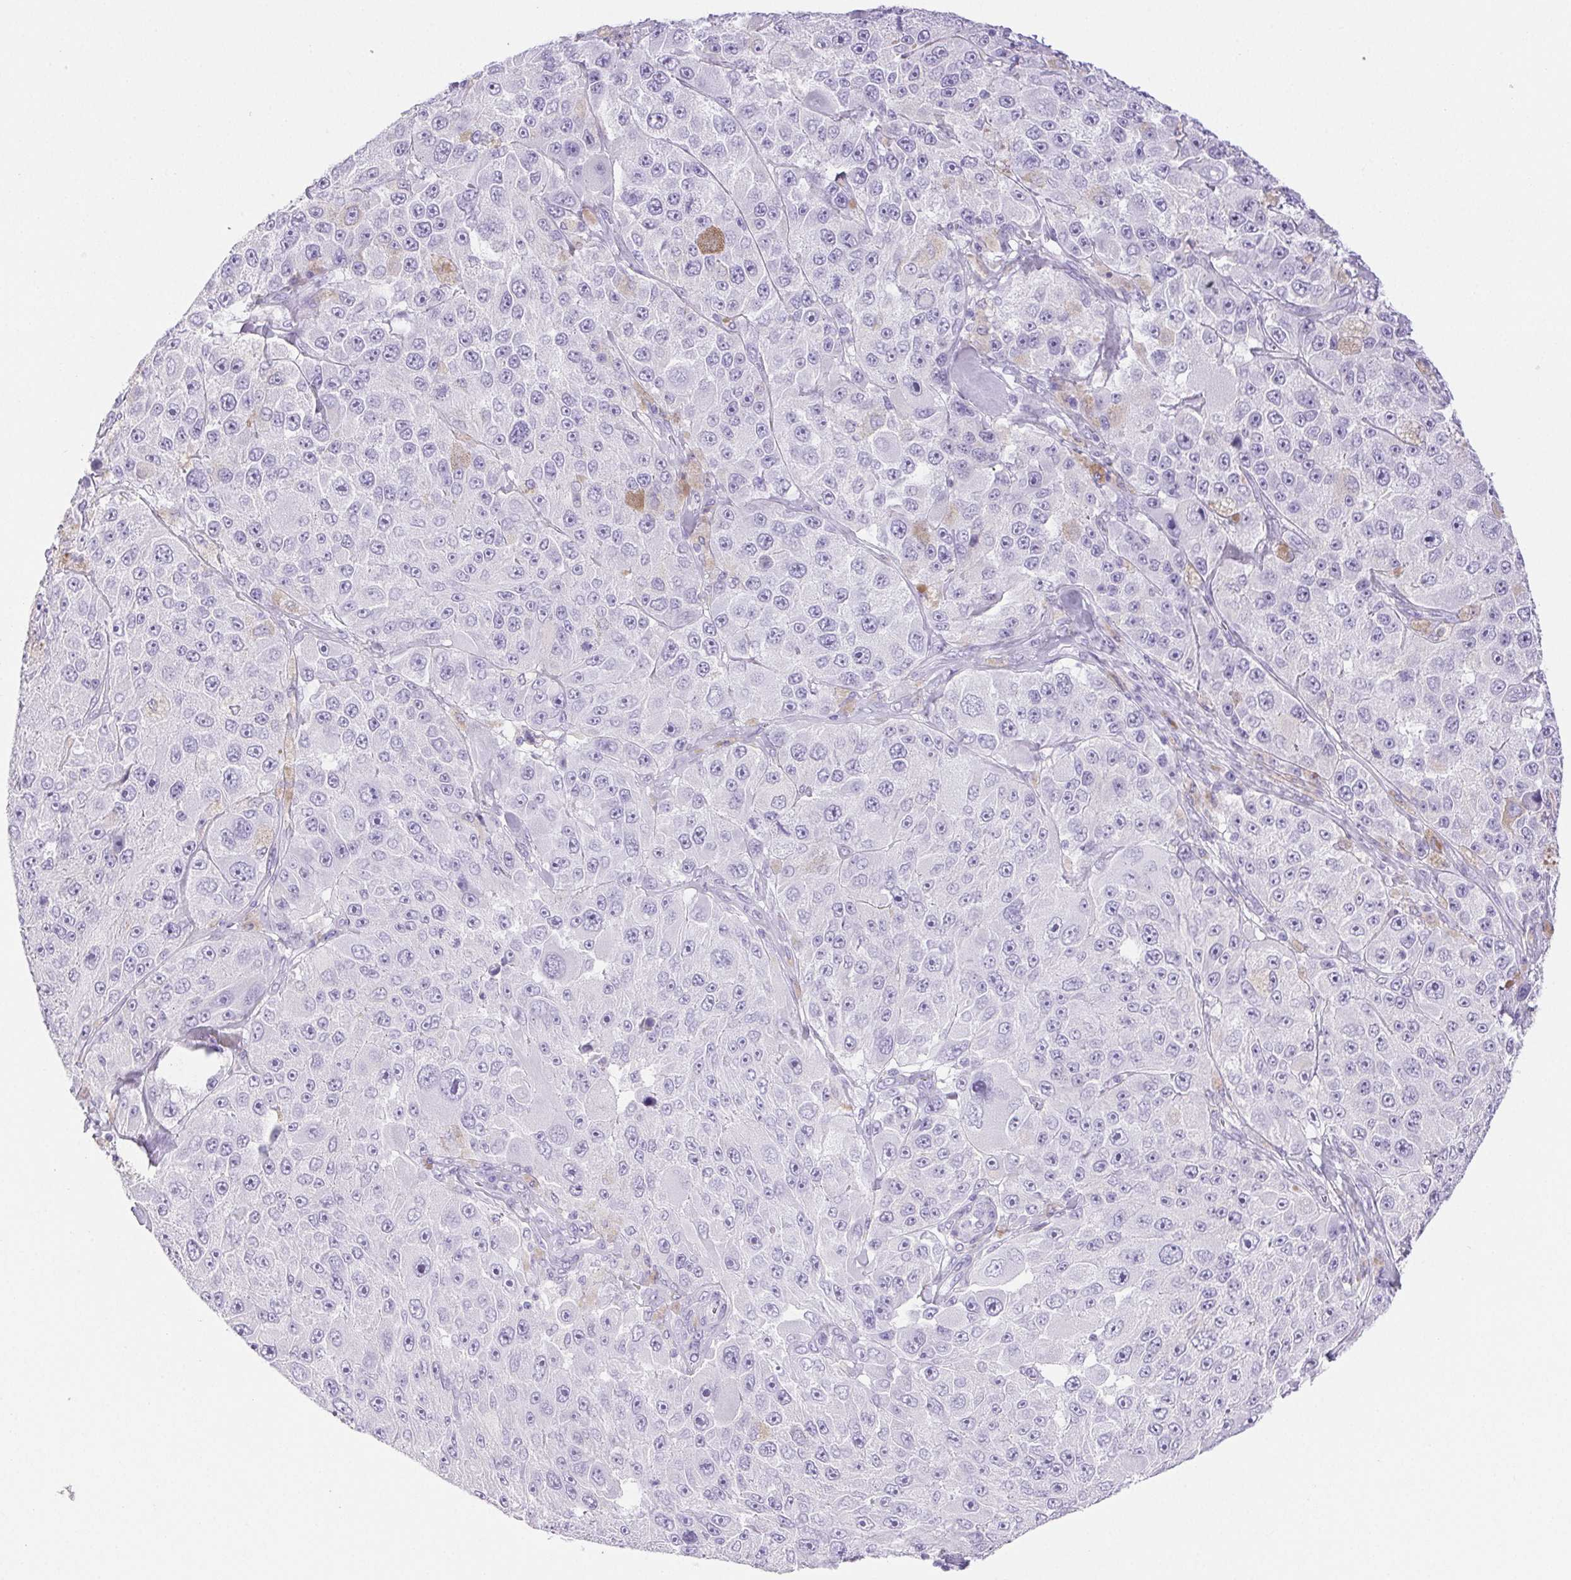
{"staining": {"intensity": "negative", "quantity": "none", "location": "none"}, "tissue": "melanoma", "cell_type": "Tumor cells", "image_type": "cancer", "snomed": [{"axis": "morphology", "description": "Malignant melanoma, Metastatic site"}, {"axis": "topography", "description": "Lymph node"}], "caption": "Tumor cells show no significant protein expression in malignant melanoma (metastatic site). (DAB IHC visualized using brightfield microscopy, high magnification).", "gene": "HLA-G", "patient": {"sex": "male", "age": 62}}